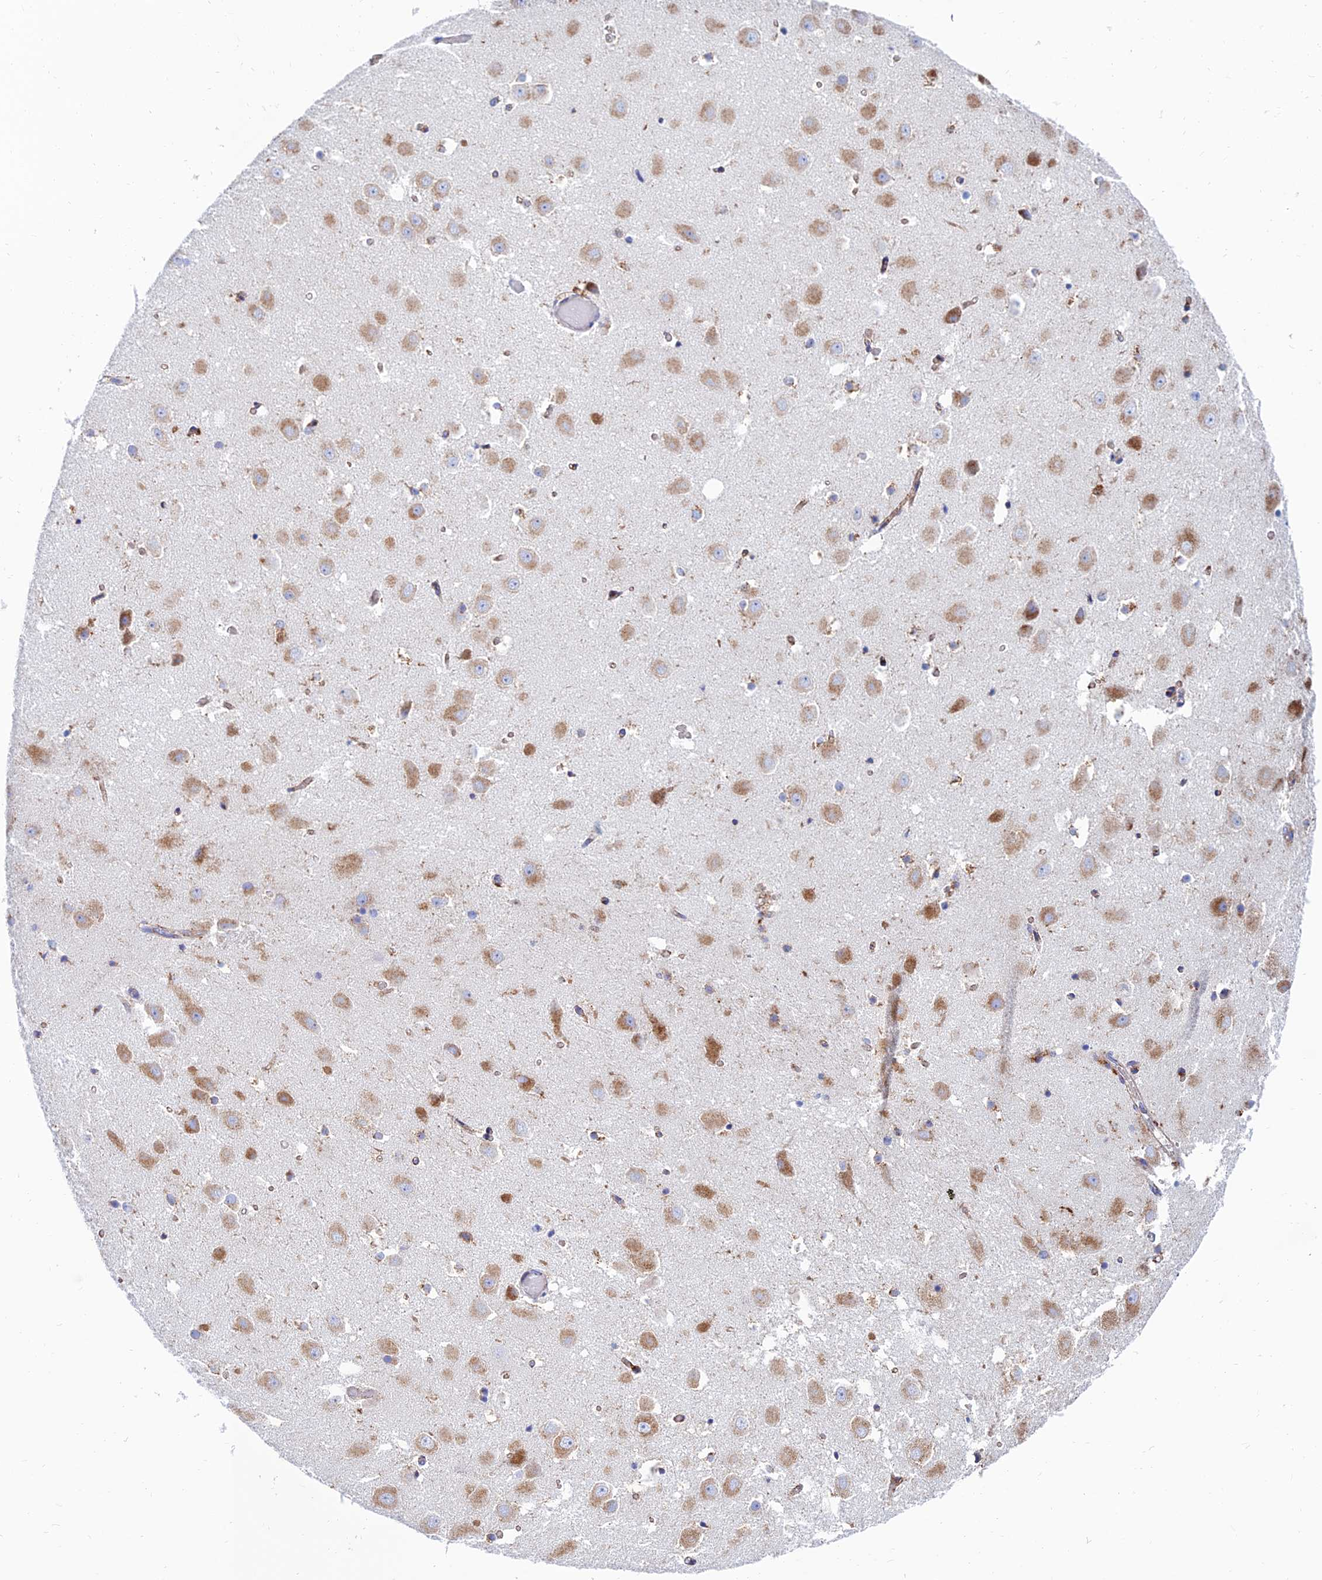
{"staining": {"intensity": "moderate", "quantity": "<25%", "location": "cytoplasmic/membranous"}, "tissue": "hippocampus", "cell_type": "Glial cells", "image_type": "normal", "snomed": [{"axis": "morphology", "description": "Normal tissue, NOS"}, {"axis": "topography", "description": "Hippocampus"}], "caption": "A brown stain shows moderate cytoplasmic/membranous staining of a protein in glial cells of benign human hippocampus. The staining was performed using DAB, with brown indicating positive protein expression. Nuclei are stained blue with hematoxylin.", "gene": "SPNS1", "patient": {"sex": "female", "age": 52}}